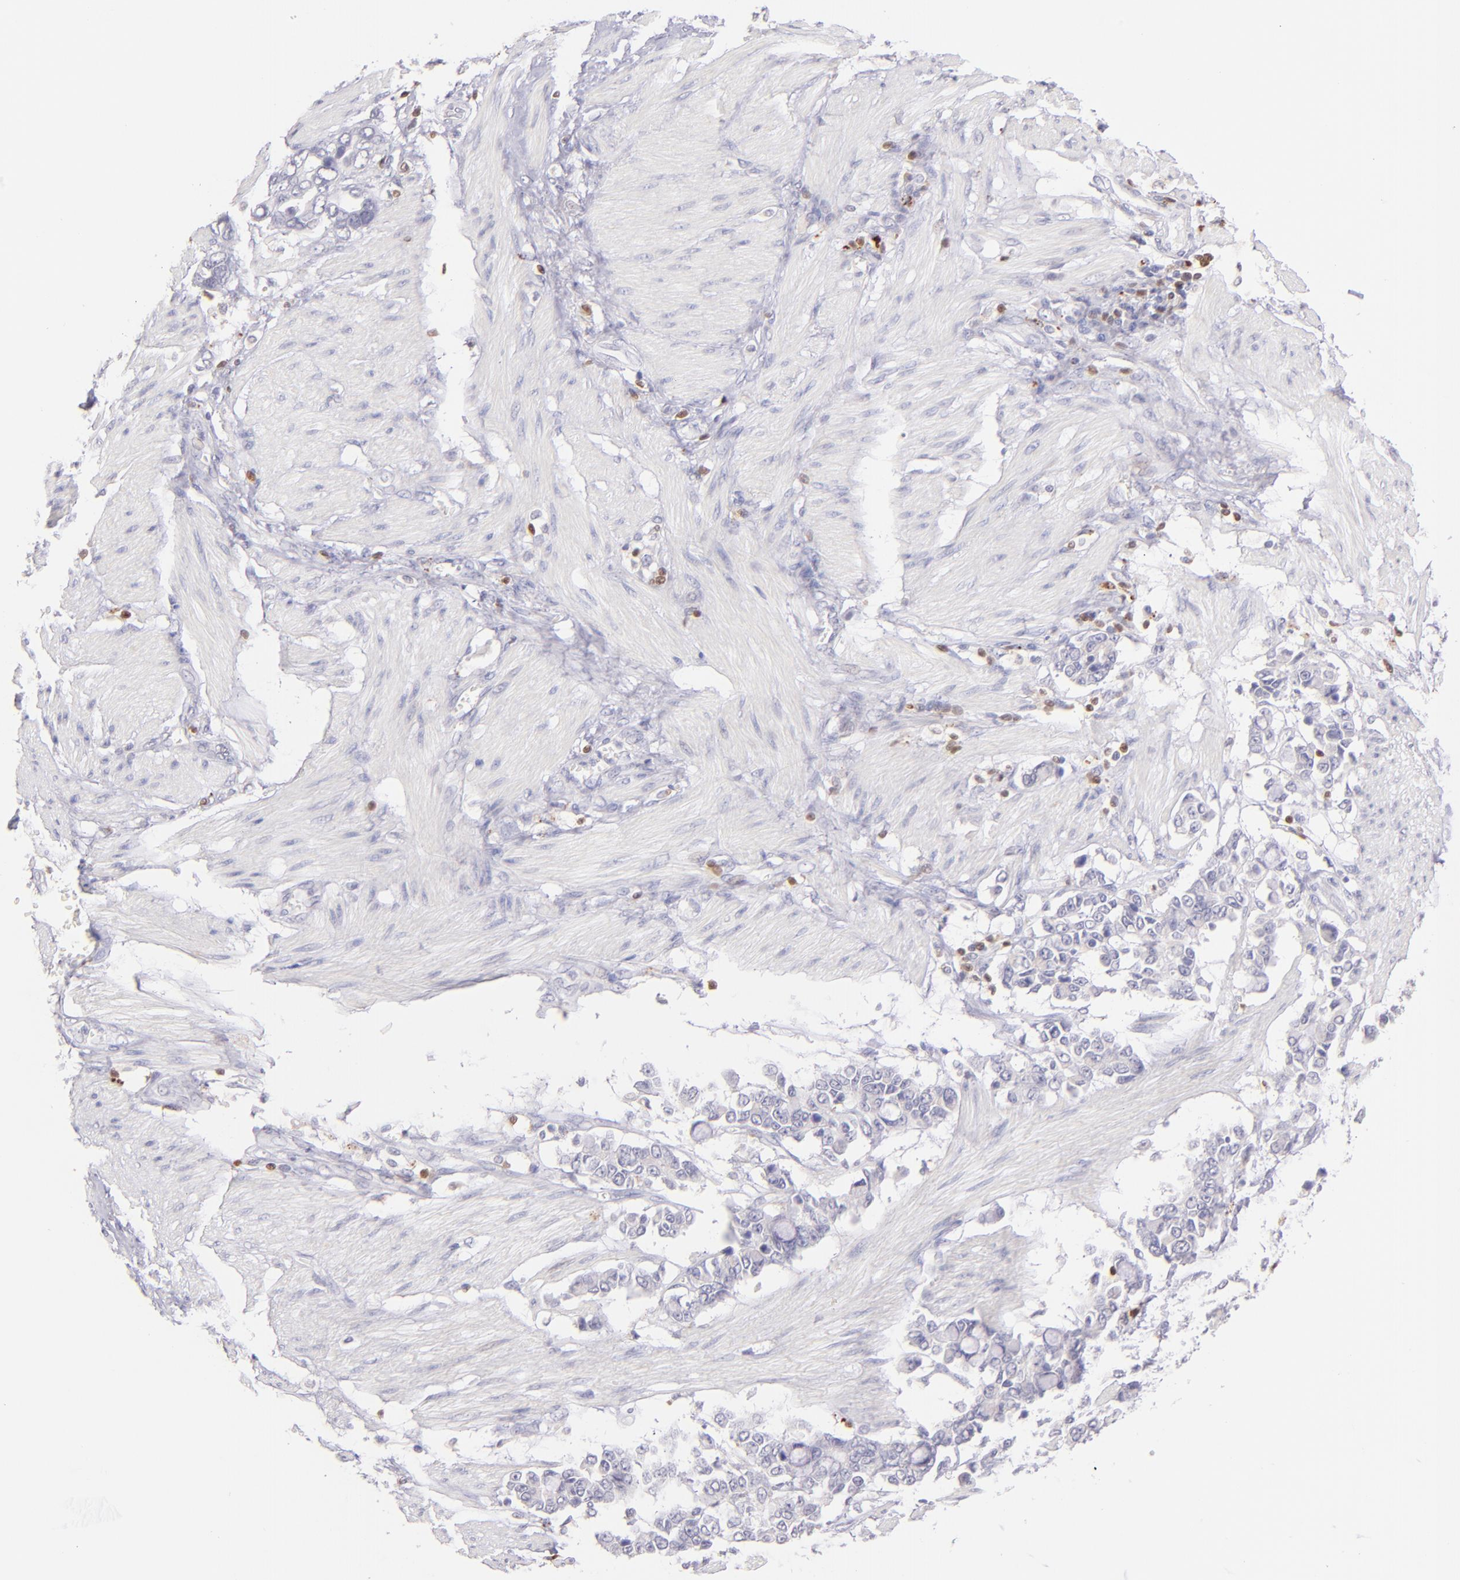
{"staining": {"intensity": "negative", "quantity": "none", "location": "none"}, "tissue": "stomach cancer", "cell_type": "Tumor cells", "image_type": "cancer", "snomed": [{"axis": "morphology", "description": "Adenocarcinoma, NOS"}, {"axis": "topography", "description": "Stomach"}], "caption": "This is a photomicrograph of immunohistochemistry staining of stomach cancer, which shows no positivity in tumor cells.", "gene": "ZAP70", "patient": {"sex": "male", "age": 78}}